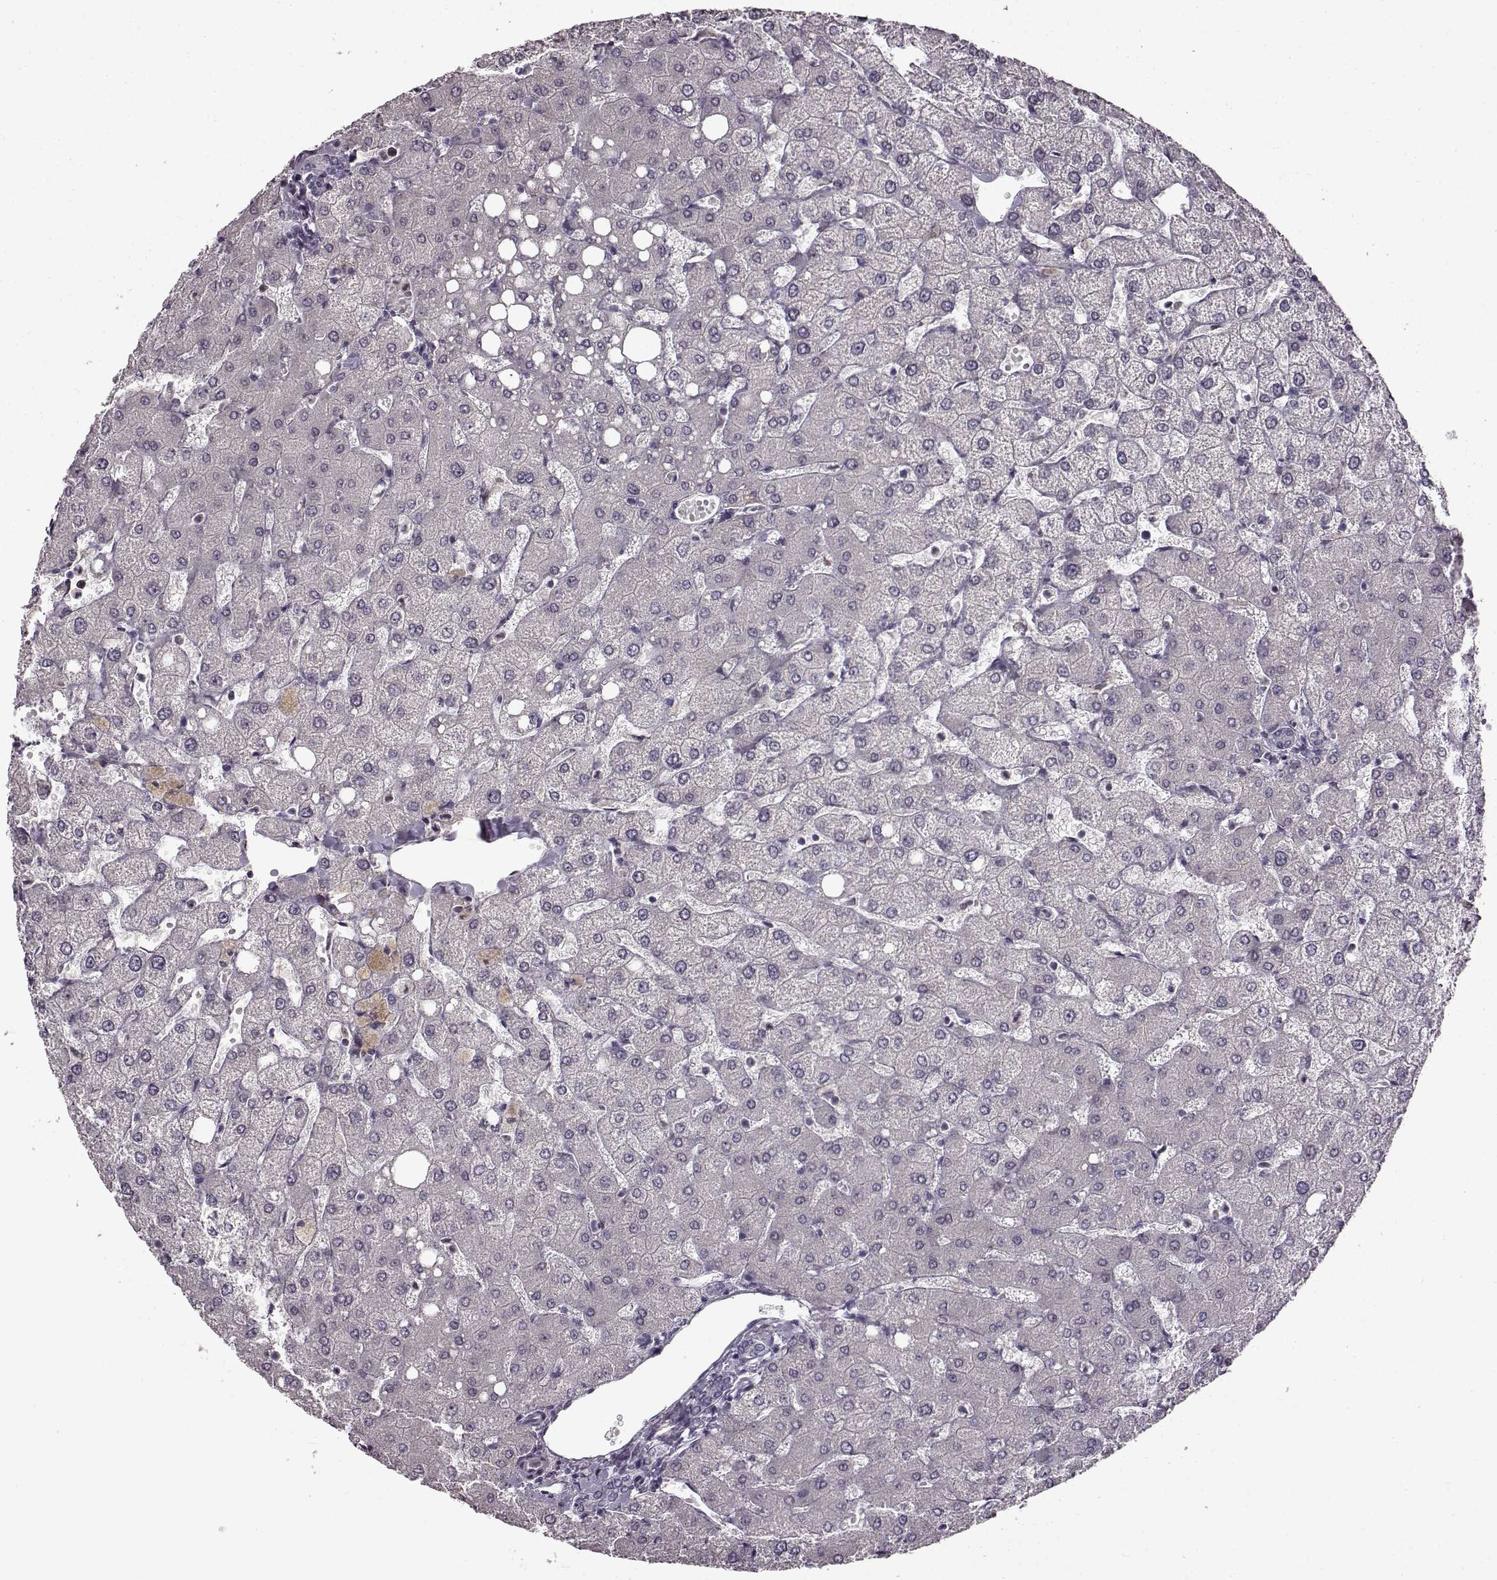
{"staining": {"intensity": "negative", "quantity": "none", "location": "none"}, "tissue": "liver", "cell_type": "Cholangiocytes", "image_type": "normal", "snomed": [{"axis": "morphology", "description": "Normal tissue, NOS"}, {"axis": "topography", "description": "Liver"}], "caption": "High magnification brightfield microscopy of normal liver stained with DAB (brown) and counterstained with hematoxylin (blue): cholangiocytes show no significant expression. The staining is performed using DAB (3,3'-diaminobenzidine) brown chromogen with nuclei counter-stained in using hematoxylin.", "gene": "CNGA3", "patient": {"sex": "female", "age": 54}}